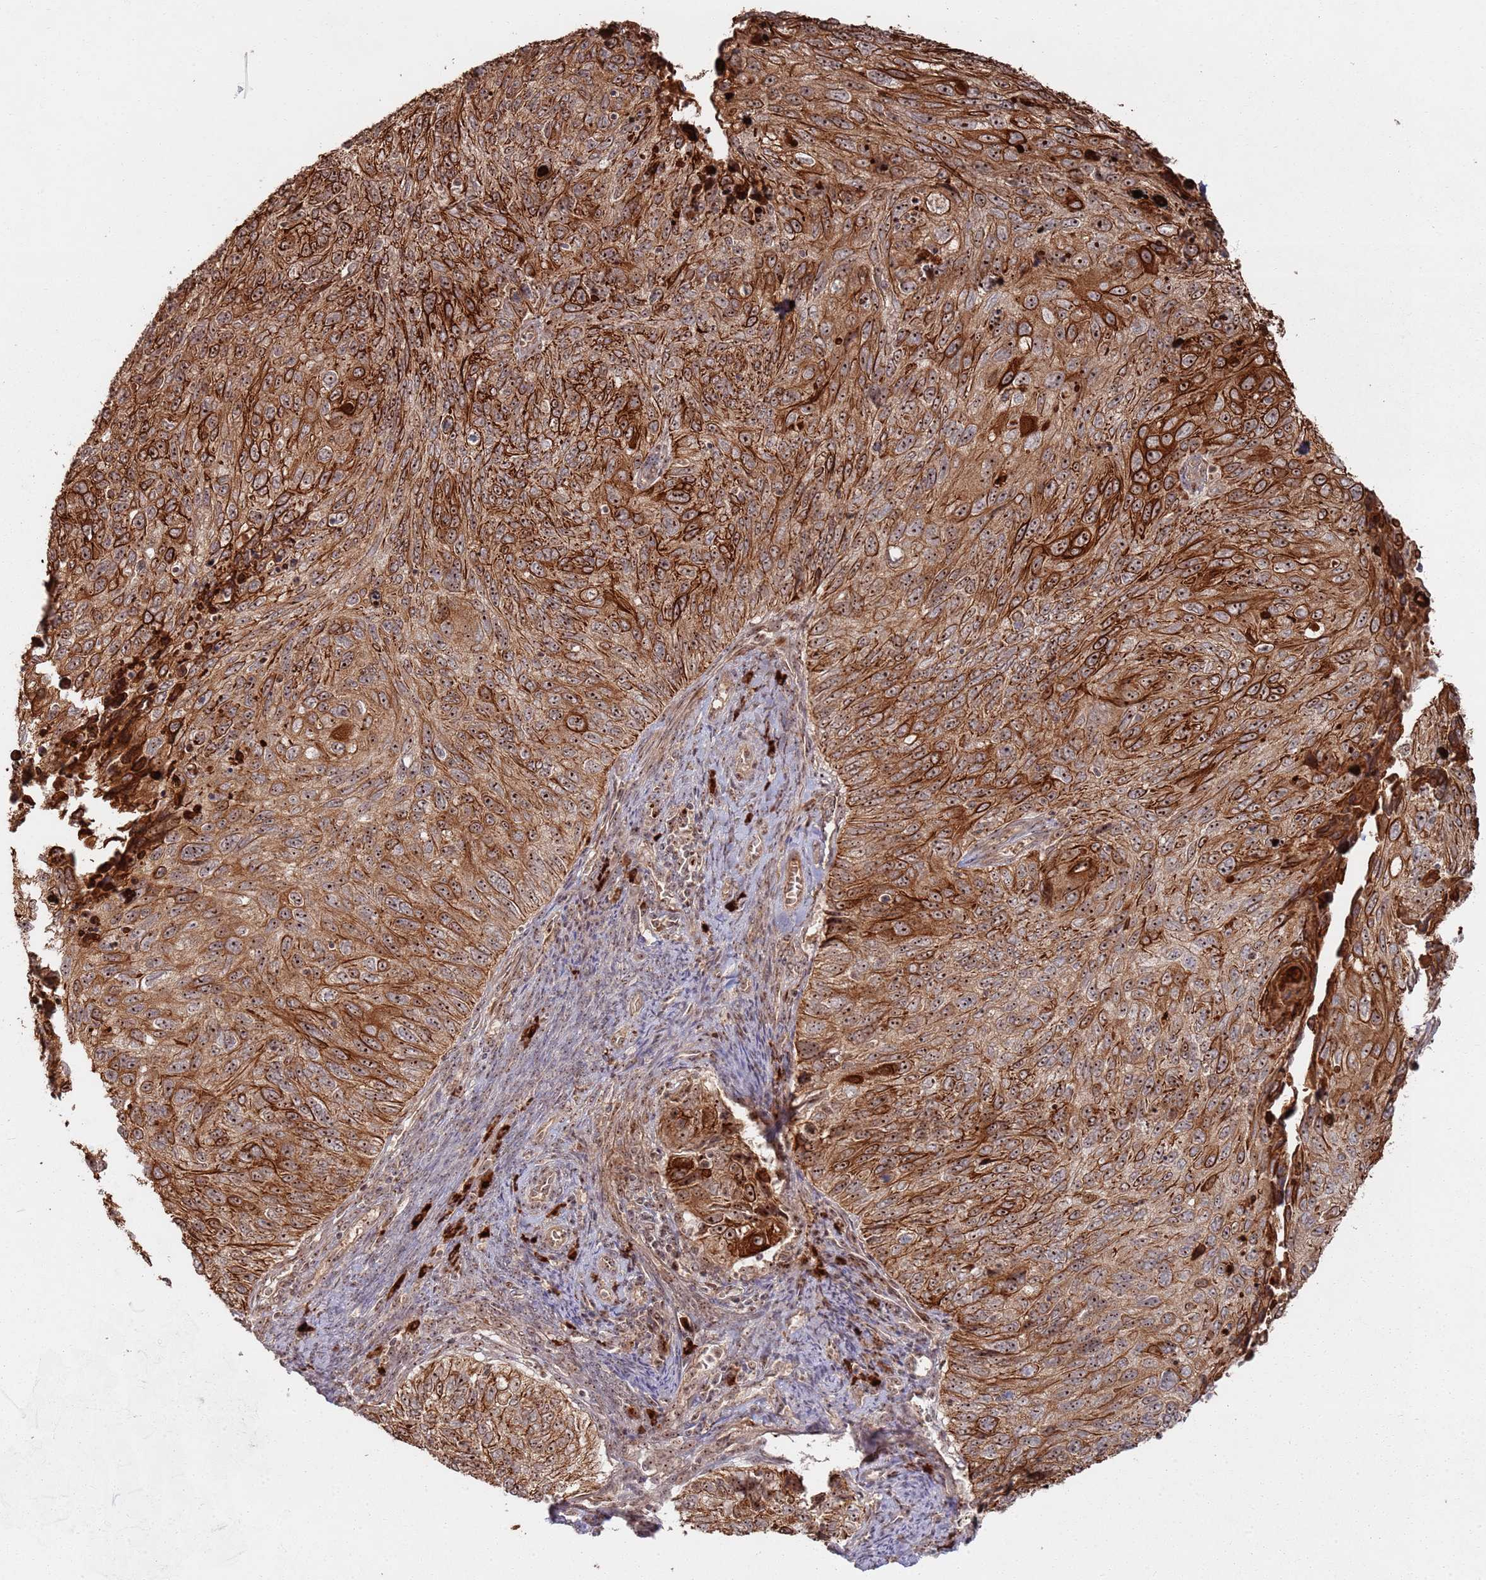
{"staining": {"intensity": "strong", "quantity": ">75%", "location": "cytoplasmic/membranous,nuclear"}, "tissue": "cervical cancer", "cell_type": "Tumor cells", "image_type": "cancer", "snomed": [{"axis": "morphology", "description": "Squamous cell carcinoma, NOS"}, {"axis": "topography", "description": "Cervix"}], "caption": "There is high levels of strong cytoplasmic/membranous and nuclear expression in tumor cells of cervical squamous cell carcinoma, as demonstrated by immunohistochemical staining (brown color).", "gene": "UTP11", "patient": {"sex": "female", "age": 70}}